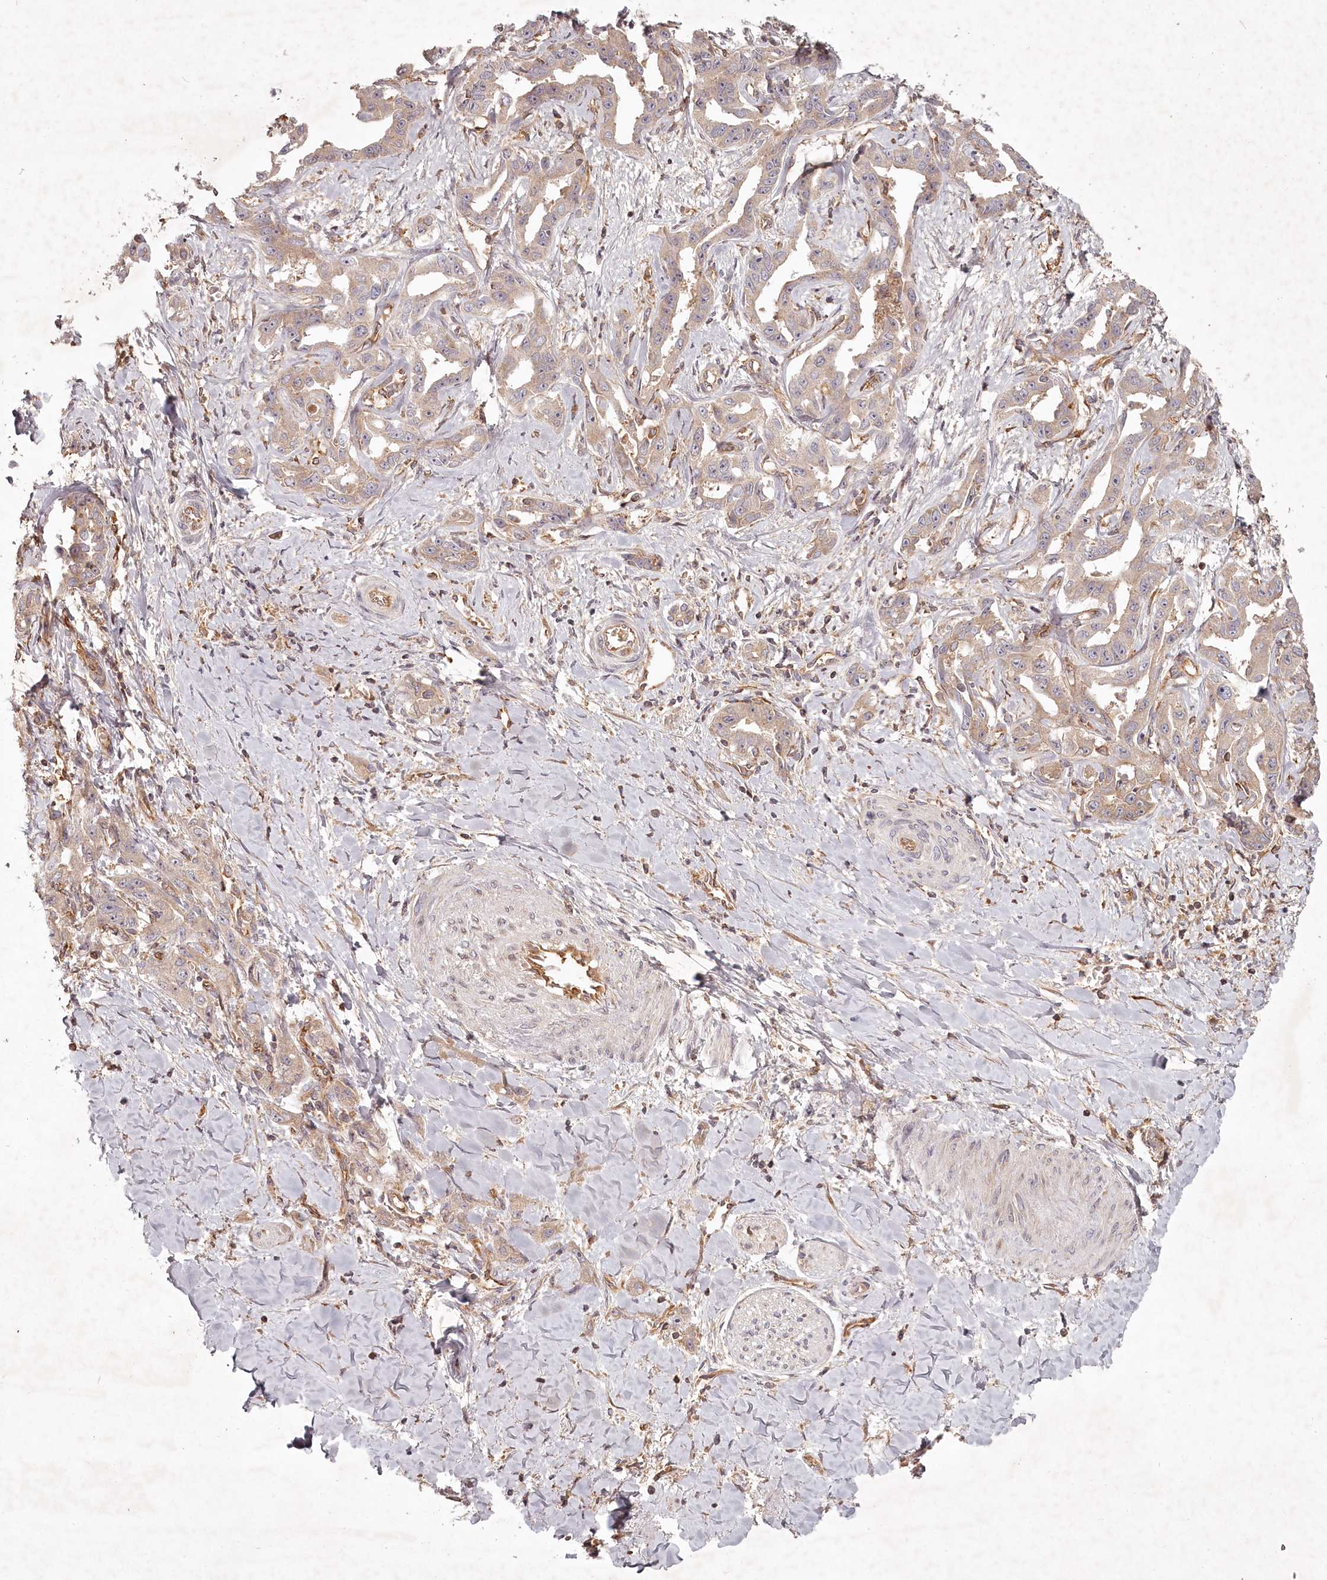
{"staining": {"intensity": "weak", "quantity": "25%-75%", "location": "cytoplasmic/membranous"}, "tissue": "liver cancer", "cell_type": "Tumor cells", "image_type": "cancer", "snomed": [{"axis": "morphology", "description": "Cholangiocarcinoma"}, {"axis": "topography", "description": "Liver"}], "caption": "IHC of human liver cholangiocarcinoma exhibits low levels of weak cytoplasmic/membranous positivity in approximately 25%-75% of tumor cells.", "gene": "TMIE", "patient": {"sex": "male", "age": 59}}